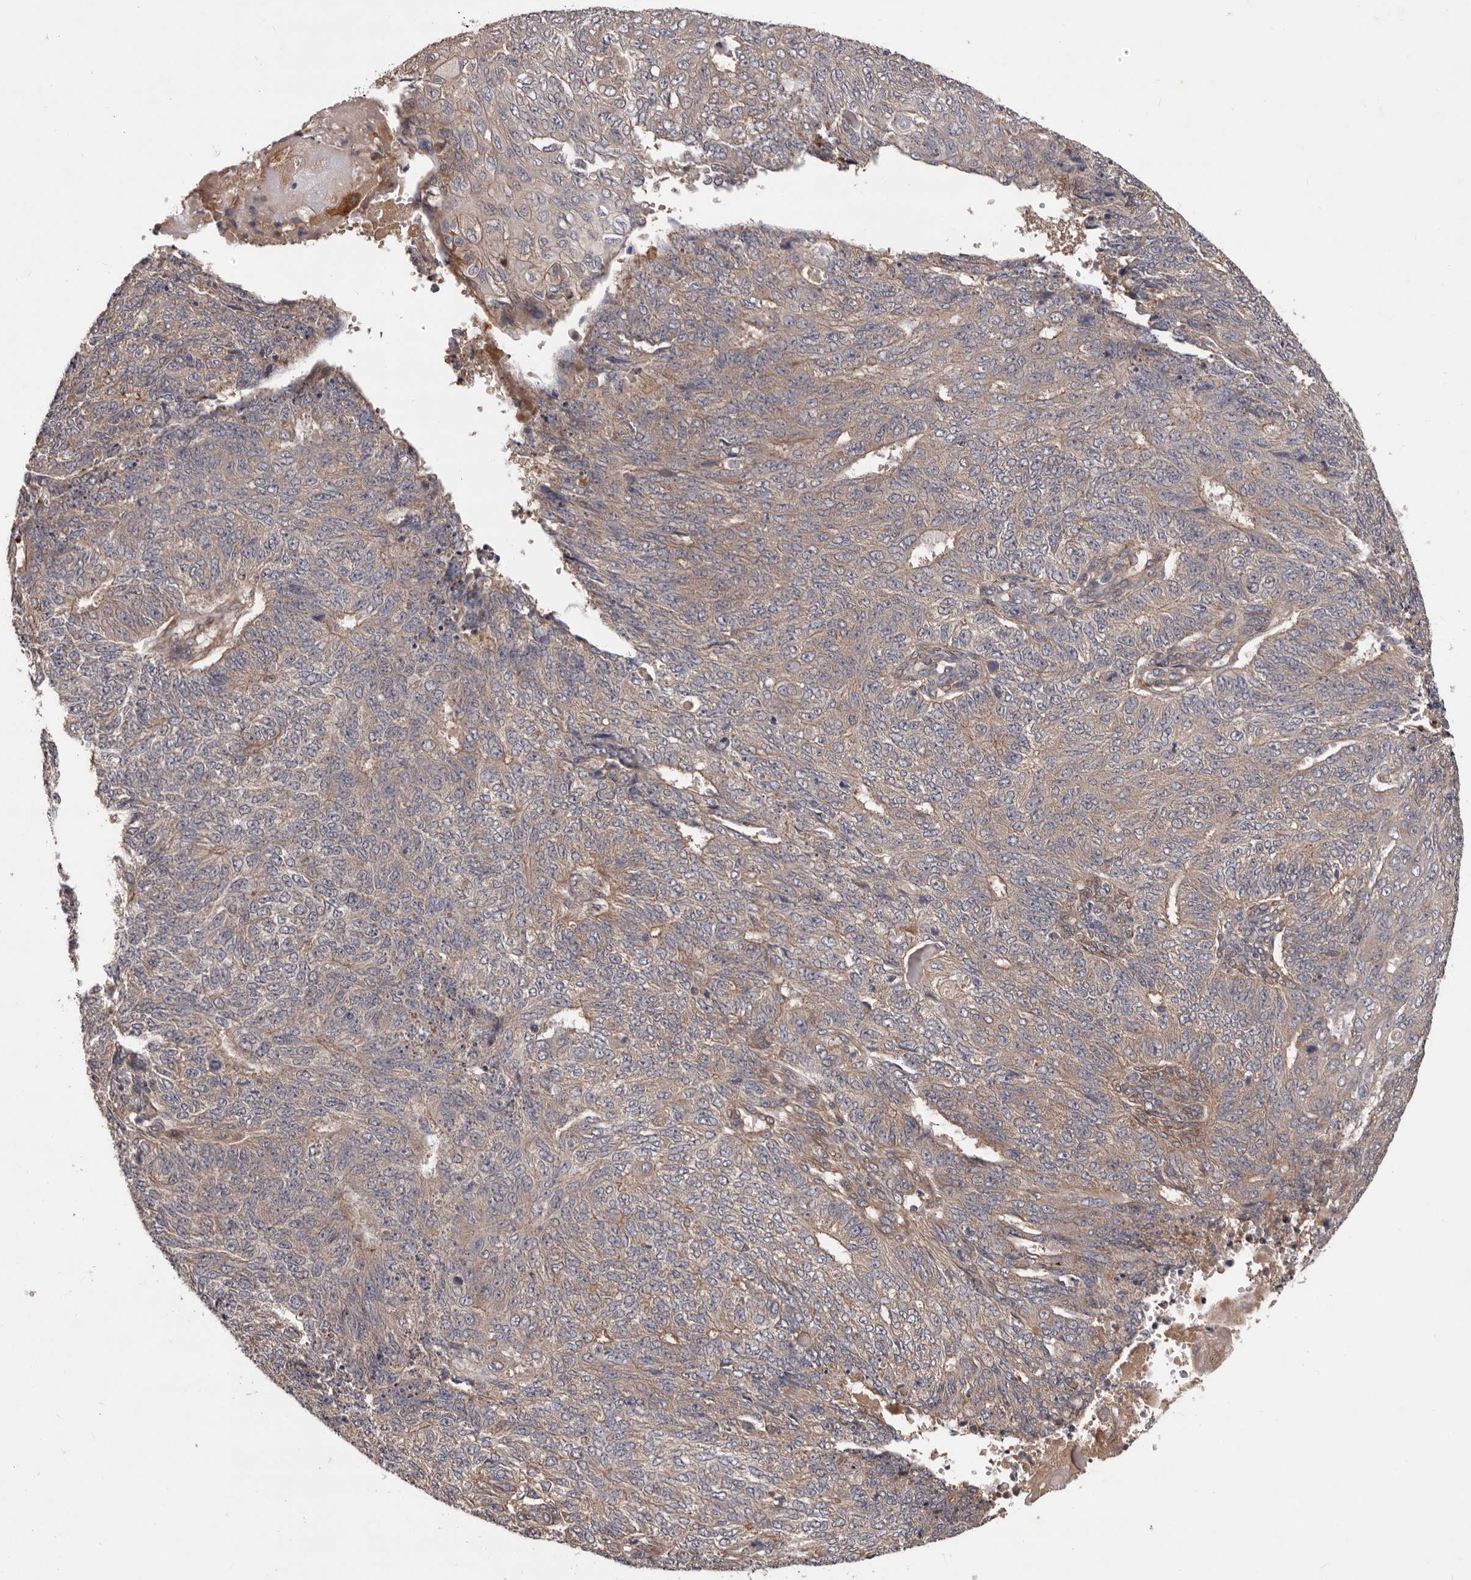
{"staining": {"intensity": "weak", "quantity": "25%-75%", "location": "cytoplasmic/membranous"}, "tissue": "endometrial cancer", "cell_type": "Tumor cells", "image_type": "cancer", "snomed": [{"axis": "morphology", "description": "Adenocarcinoma, NOS"}, {"axis": "topography", "description": "Endometrium"}], "caption": "A low amount of weak cytoplasmic/membranous expression is appreciated in approximately 25%-75% of tumor cells in endometrial adenocarcinoma tissue.", "gene": "PRKD1", "patient": {"sex": "female", "age": 32}}